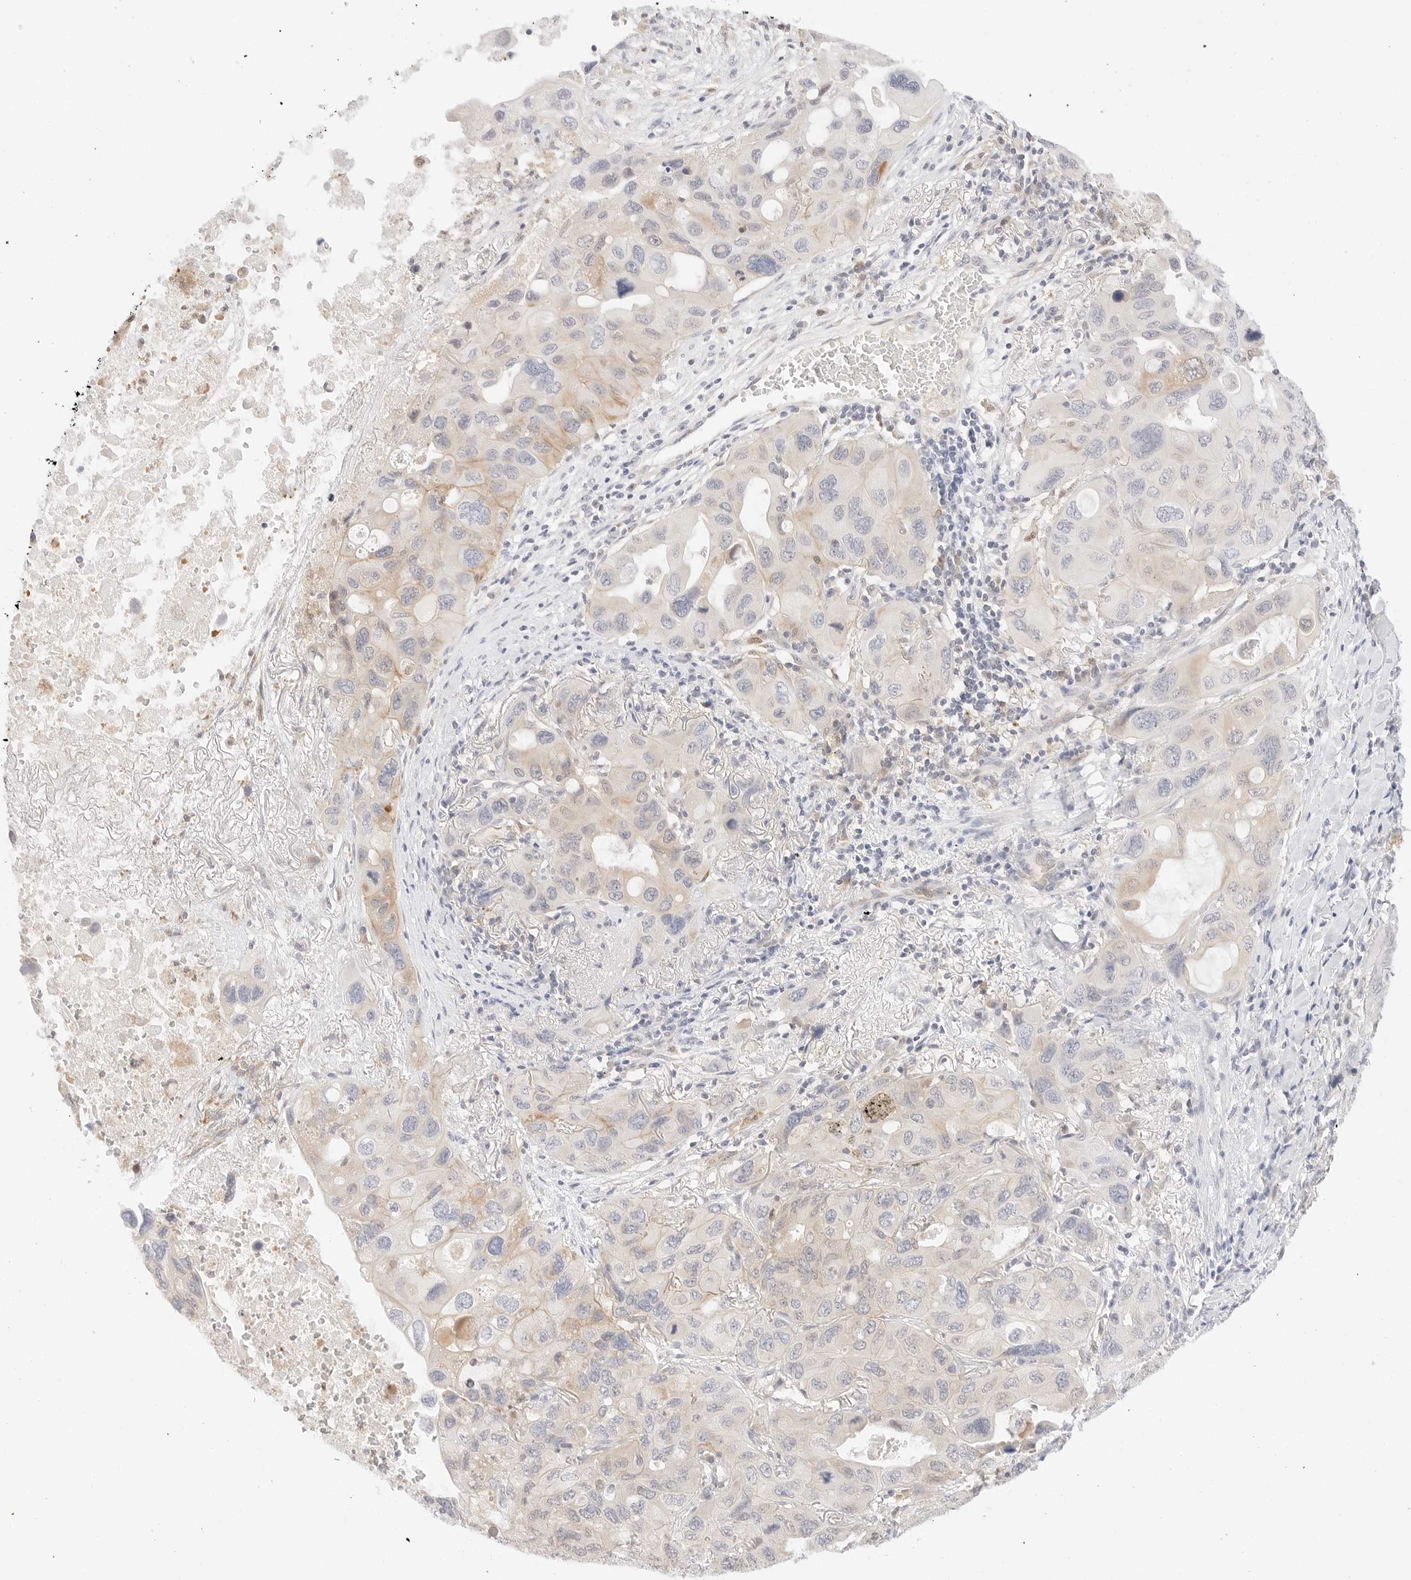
{"staining": {"intensity": "weak", "quantity": "<25%", "location": "cytoplasmic/membranous"}, "tissue": "lung cancer", "cell_type": "Tumor cells", "image_type": "cancer", "snomed": [{"axis": "morphology", "description": "Squamous cell carcinoma, NOS"}, {"axis": "topography", "description": "Lung"}], "caption": "Lung cancer was stained to show a protein in brown. There is no significant positivity in tumor cells. Nuclei are stained in blue.", "gene": "ERO1B", "patient": {"sex": "female", "age": 73}}